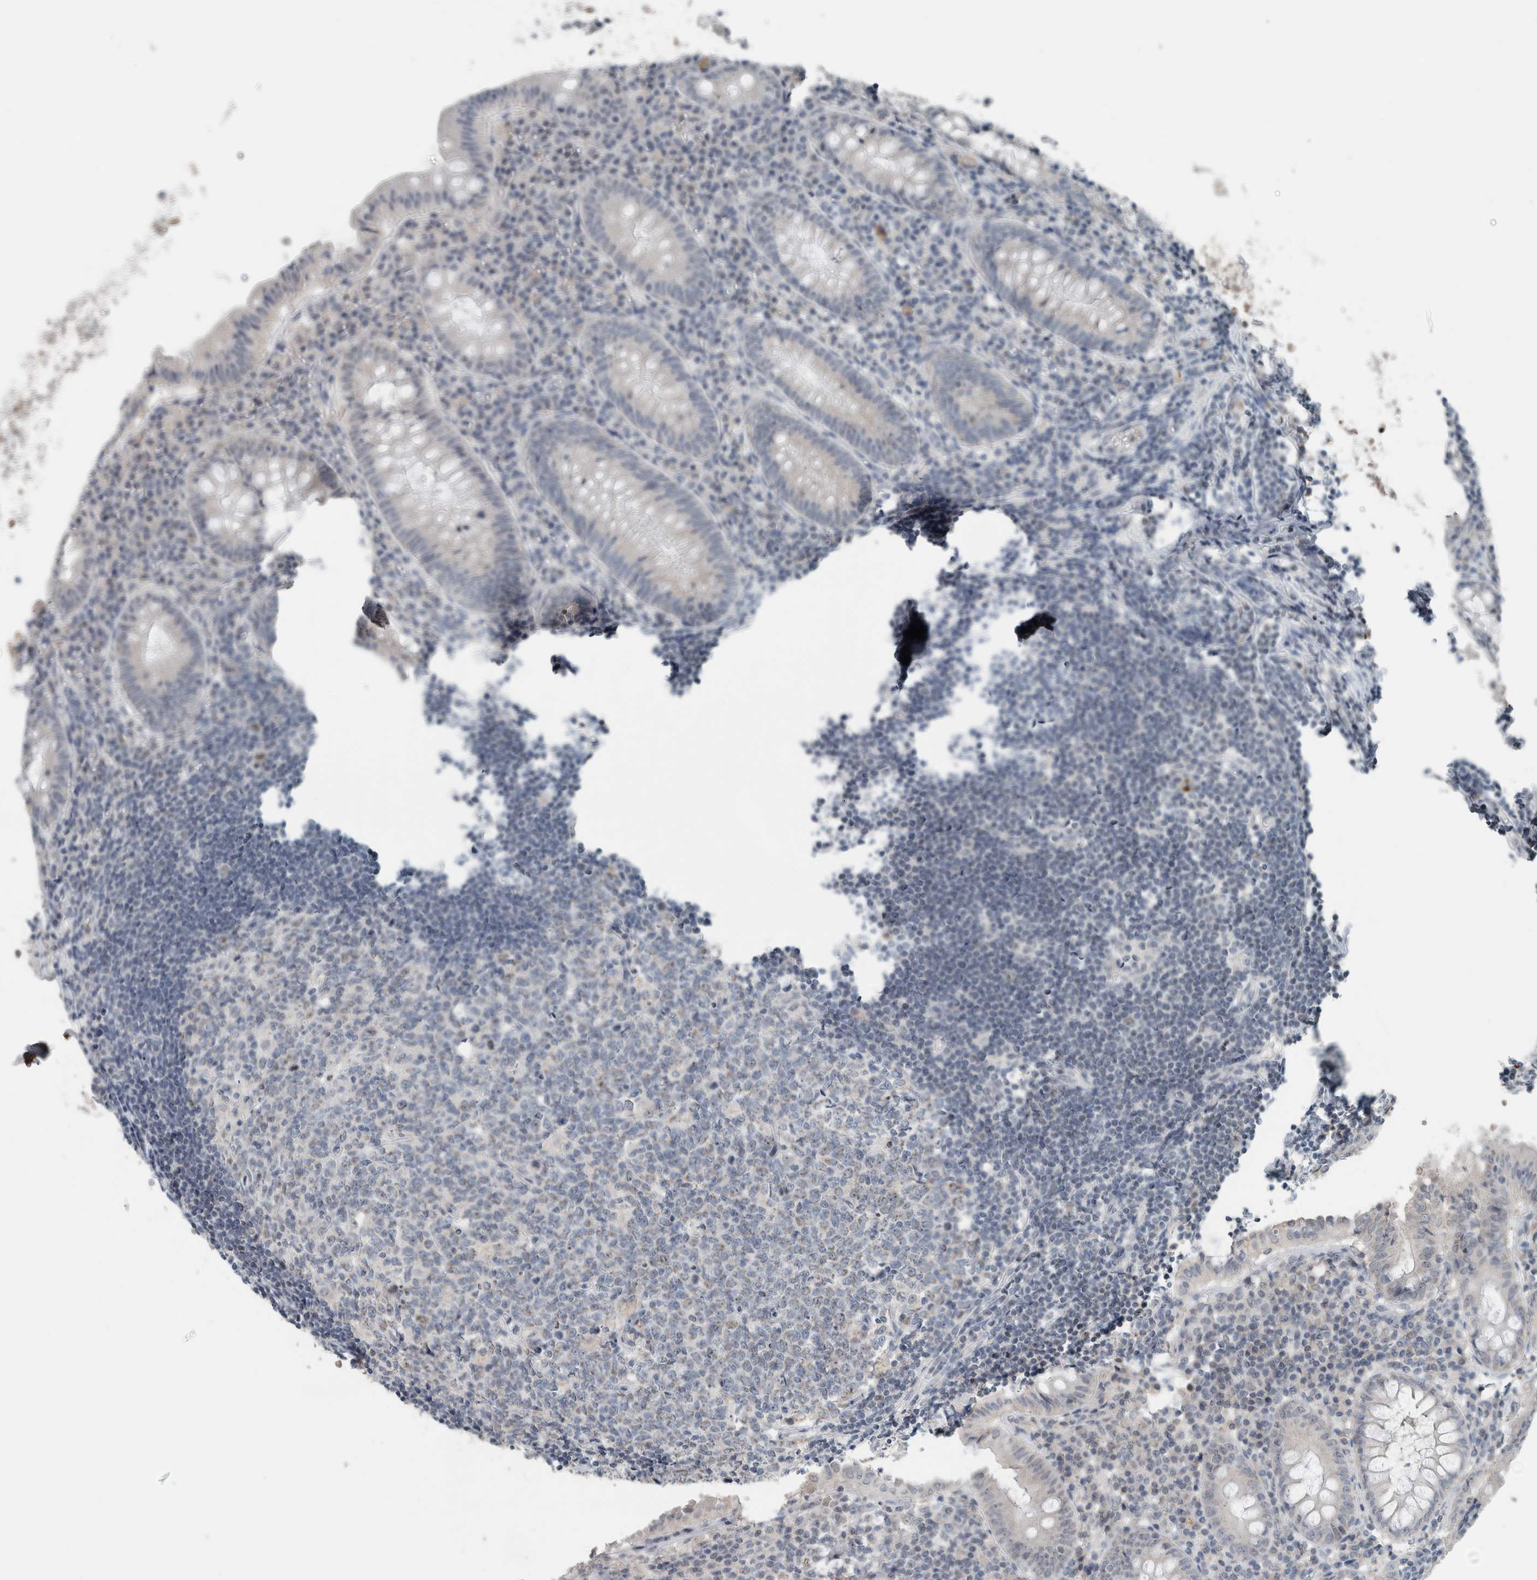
{"staining": {"intensity": "weak", "quantity": "<25%", "location": "nuclear"}, "tissue": "appendix", "cell_type": "Glandular cells", "image_type": "normal", "snomed": [{"axis": "morphology", "description": "Normal tissue, NOS"}, {"axis": "topography", "description": "Appendix"}], "caption": "This is an immunohistochemistry image of normal human appendix. There is no expression in glandular cells.", "gene": "RPF1", "patient": {"sex": "female", "age": 54}}